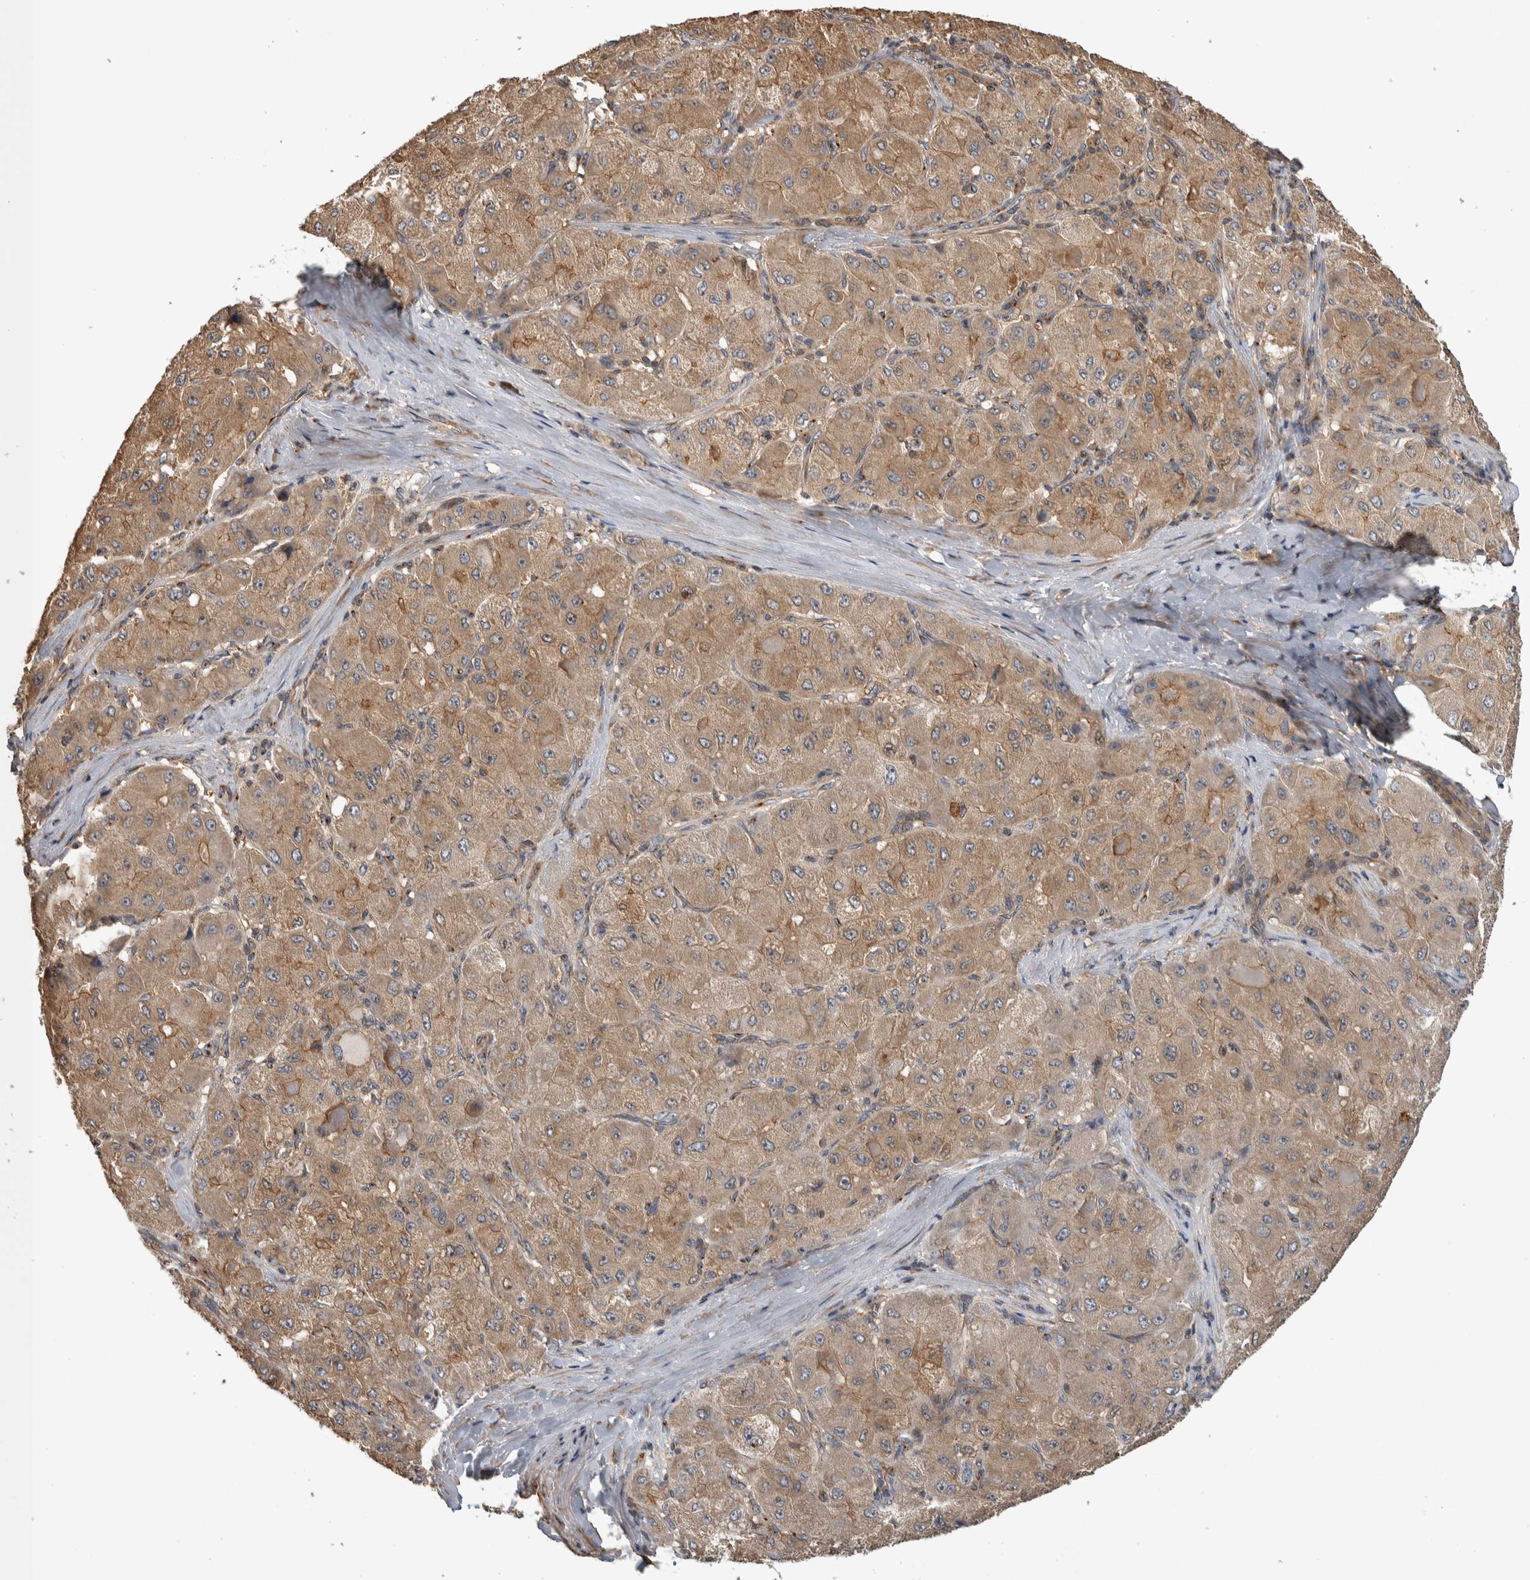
{"staining": {"intensity": "moderate", "quantity": ">75%", "location": "cytoplasmic/membranous"}, "tissue": "liver cancer", "cell_type": "Tumor cells", "image_type": "cancer", "snomed": [{"axis": "morphology", "description": "Carcinoma, Hepatocellular, NOS"}, {"axis": "topography", "description": "Liver"}], "caption": "Immunohistochemical staining of human liver cancer exhibits moderate cytoplasmic/membranous protein staining in about >75% of tumor cells.", "gene": "IFRD1", "patient": {"sex": "male", "age": 80}}